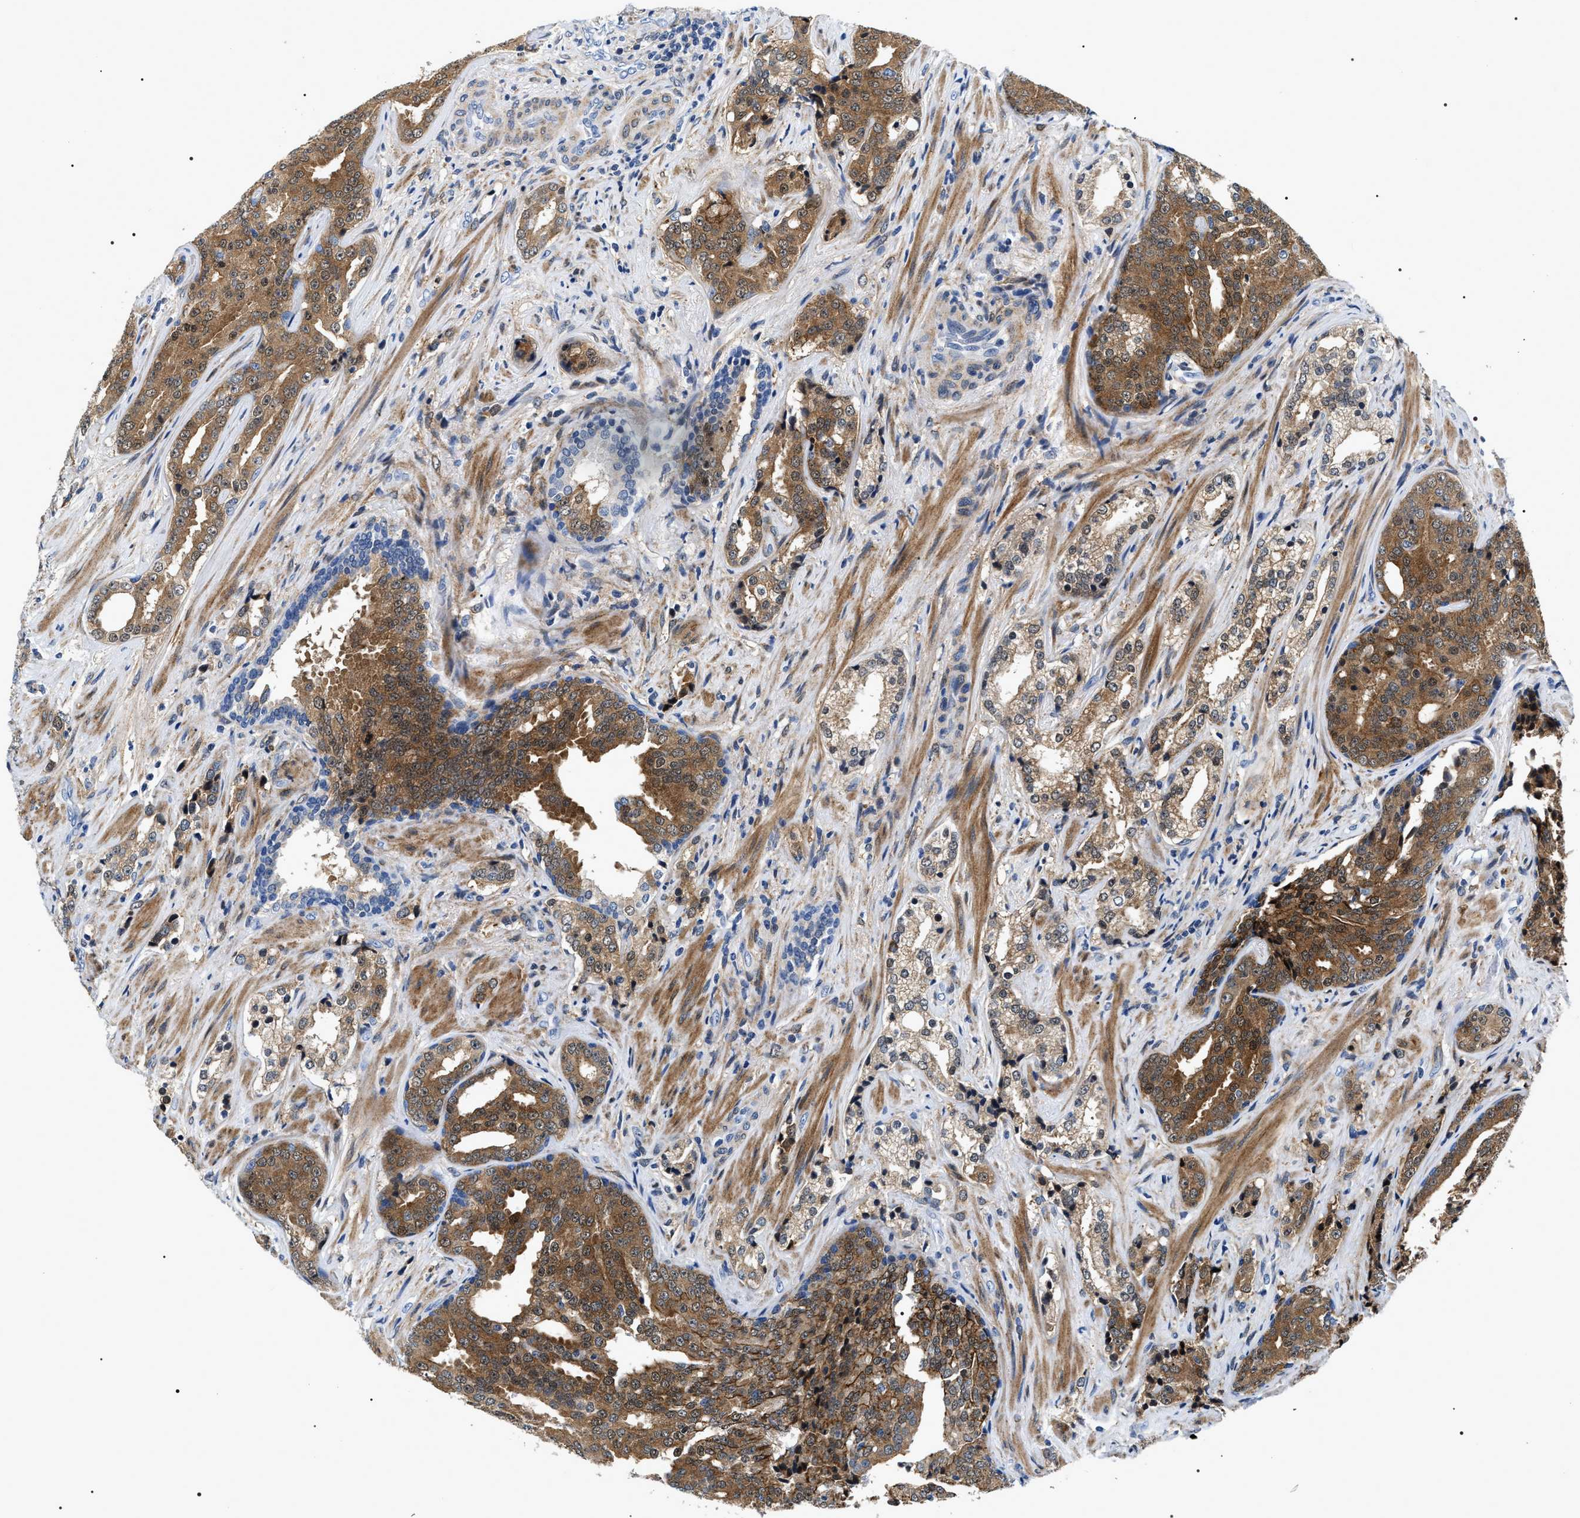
{"staining": {"intensity": "moderate", "quantity": ">75%", "location": "cytoplasmic/membranous"}, "tissue": "prostate cancer", "cell_type": "Tumor cells", "image_type": "cancer", "snomed": [{"axis": "morphology", "description": "Adenocarcinoma, High grade"}, {"axis": "topography", "description": "Prostate"}], "caption": "Immunohistochemistry (IHC) of prostate cancer (adenocarcinoma (high-grade)) shows medium levels of moderate cytoplasmic/membranous positivity in approximately >75% of tumor cells.", "gene": "BAG2", "patient": {"sex": "male", "age": 71}}